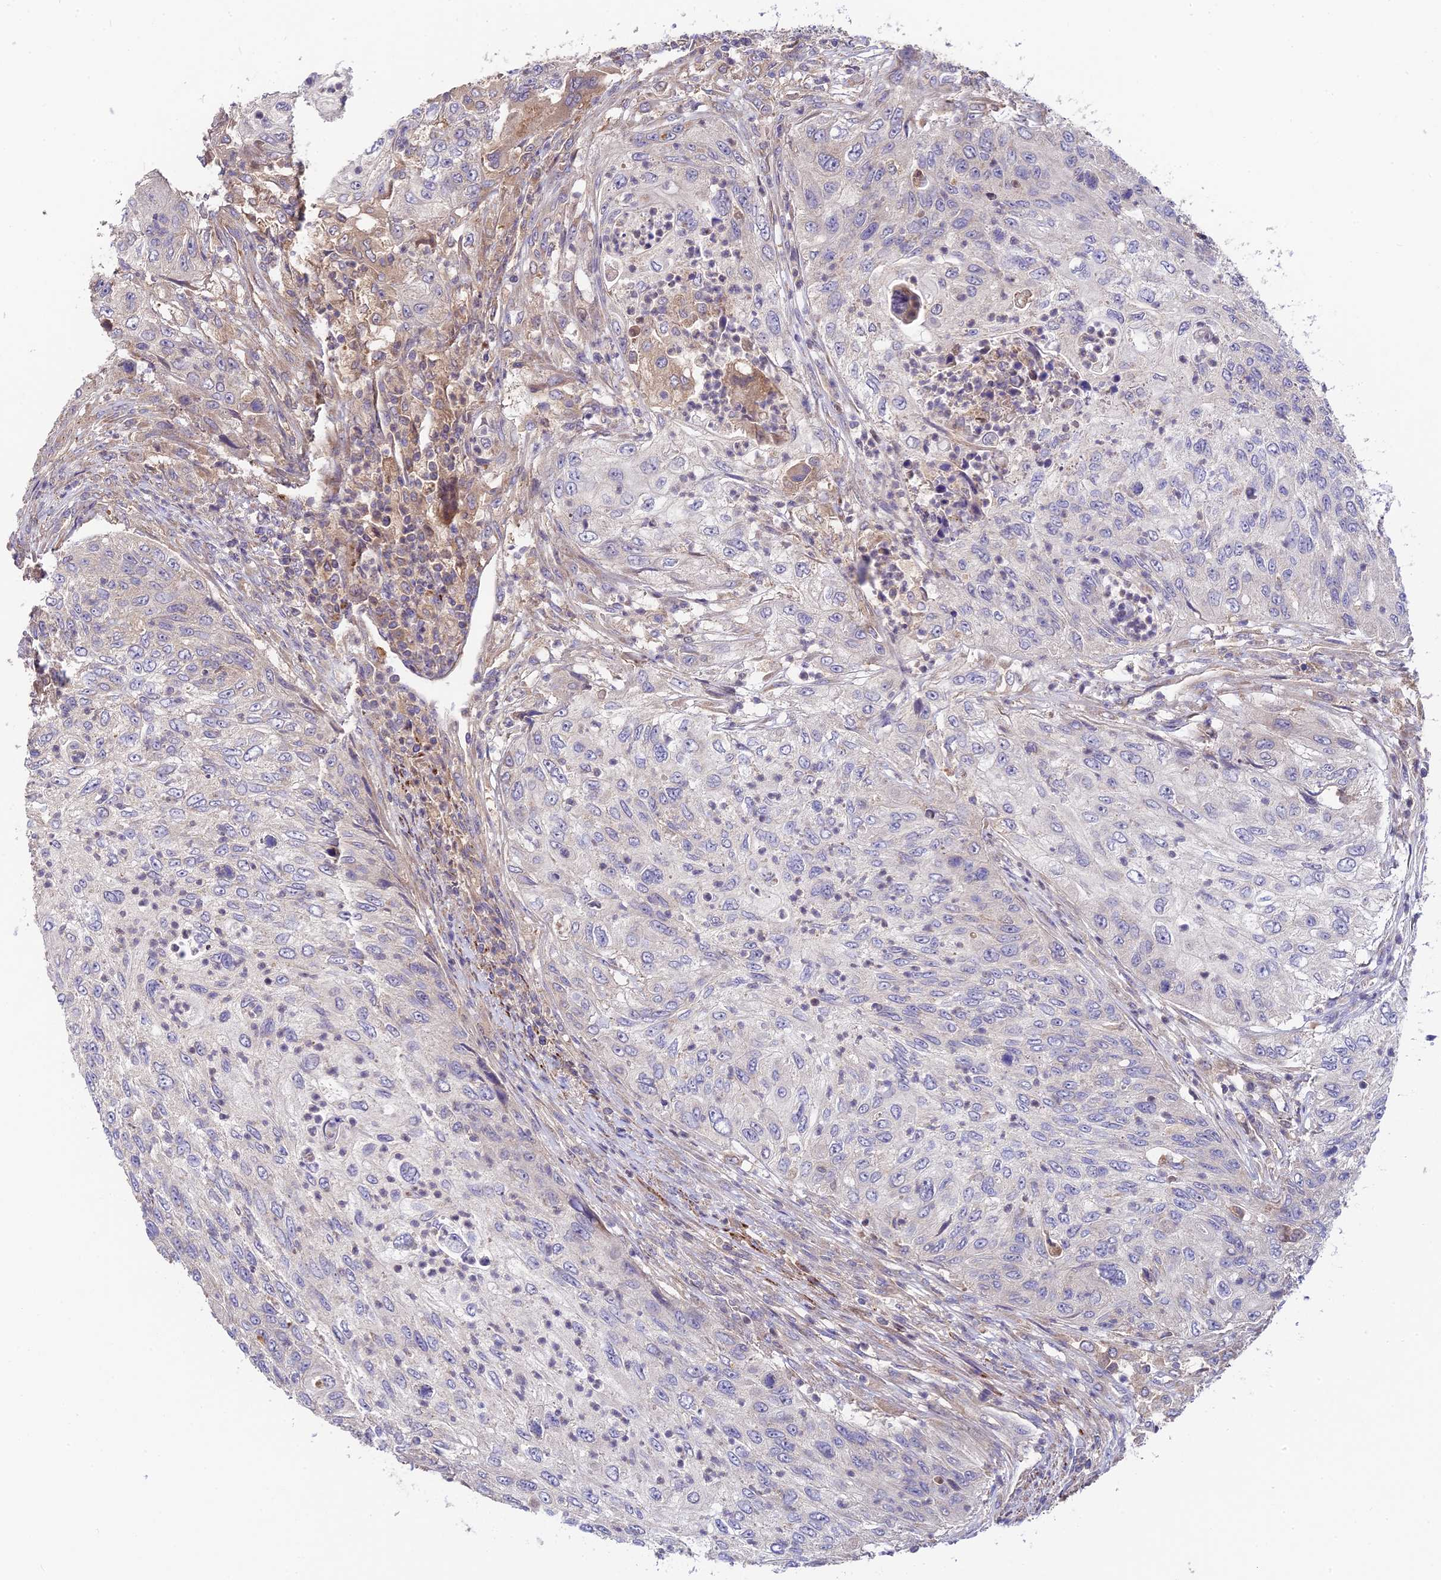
{"staining": {"intensity": "negative", "quantity": "none", "location": "none"}, "tissue": "urothelial cancer", "cell_type": "Tumor cells", "image_type": "cancer", "snomed": [{"axis": "morphology", "description": "Urothelial carcinoma, High grade"}, {"axis": "topography", "description": "Urinary bladder"}], "caption": "A photomicrograph of urothelial cancer stained for a protein exhibits no brown staining in tumor cells.", "gene": "C3orf20", "patient": {"sex": "female", "age": 60}}